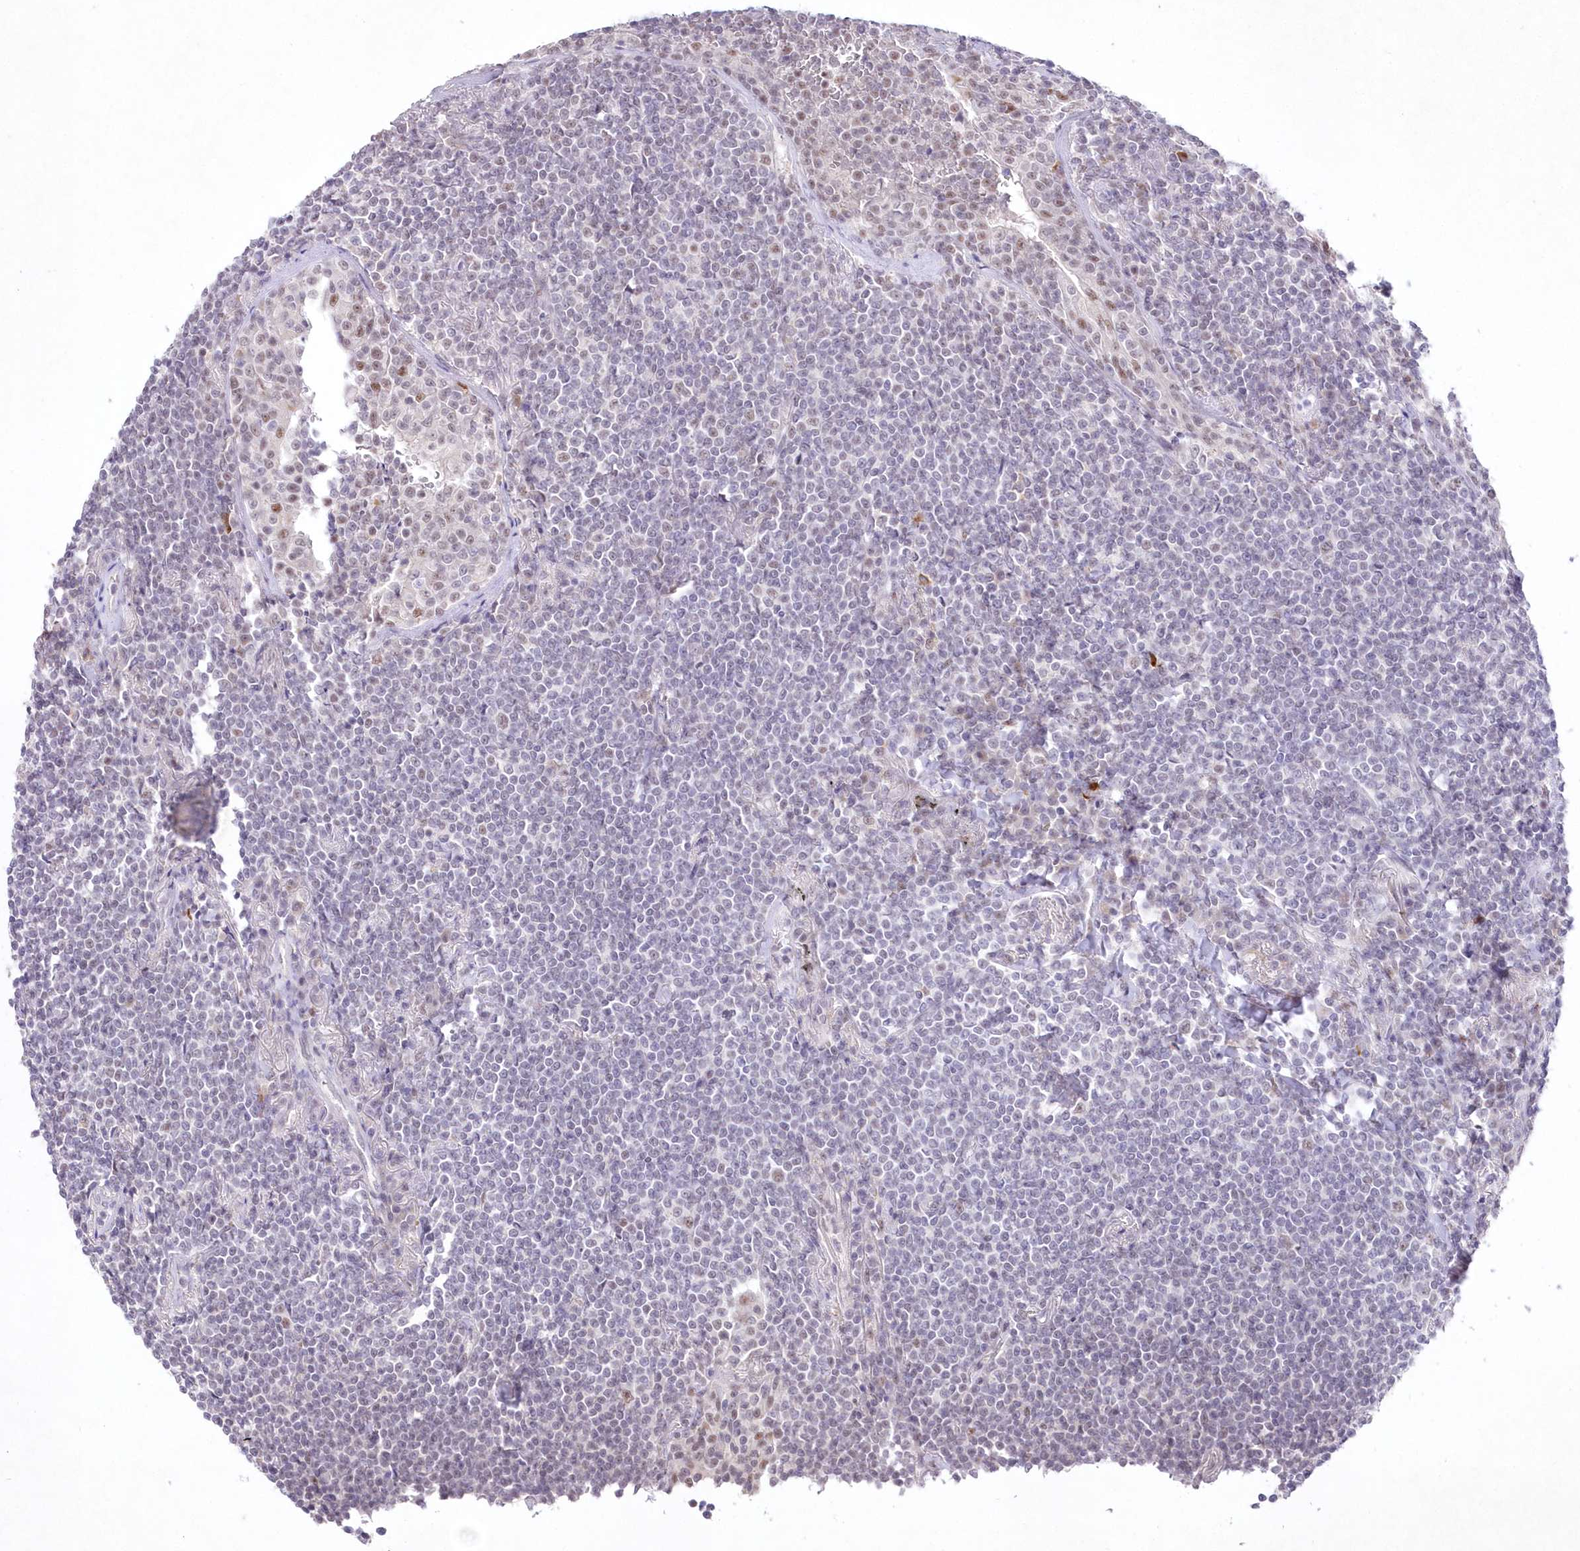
{"staining": {"intensity": "negative", "quantity": "none", "location": "none"}, "tissue": "lymphoma", "cell_type": "Tumor cells", "image_type": "cancer", "snomed": [{"axis": "morphology", "description": "Malignant lymphoma, non-Hodgkin's type, Low grade"}, {"axis": "topography", "description": "Lung"}], "caption": "An immunohistochemistry (IHC) histopathology image of low-grade malignant lymphoma, non-Hodgkin's type is shown. There is no staining in tumor cells of low-grade malignant lymphoma, non-Hodgkin's type.", "gene": "RBM27", "patient": {"sex": "female", "age": 71}}